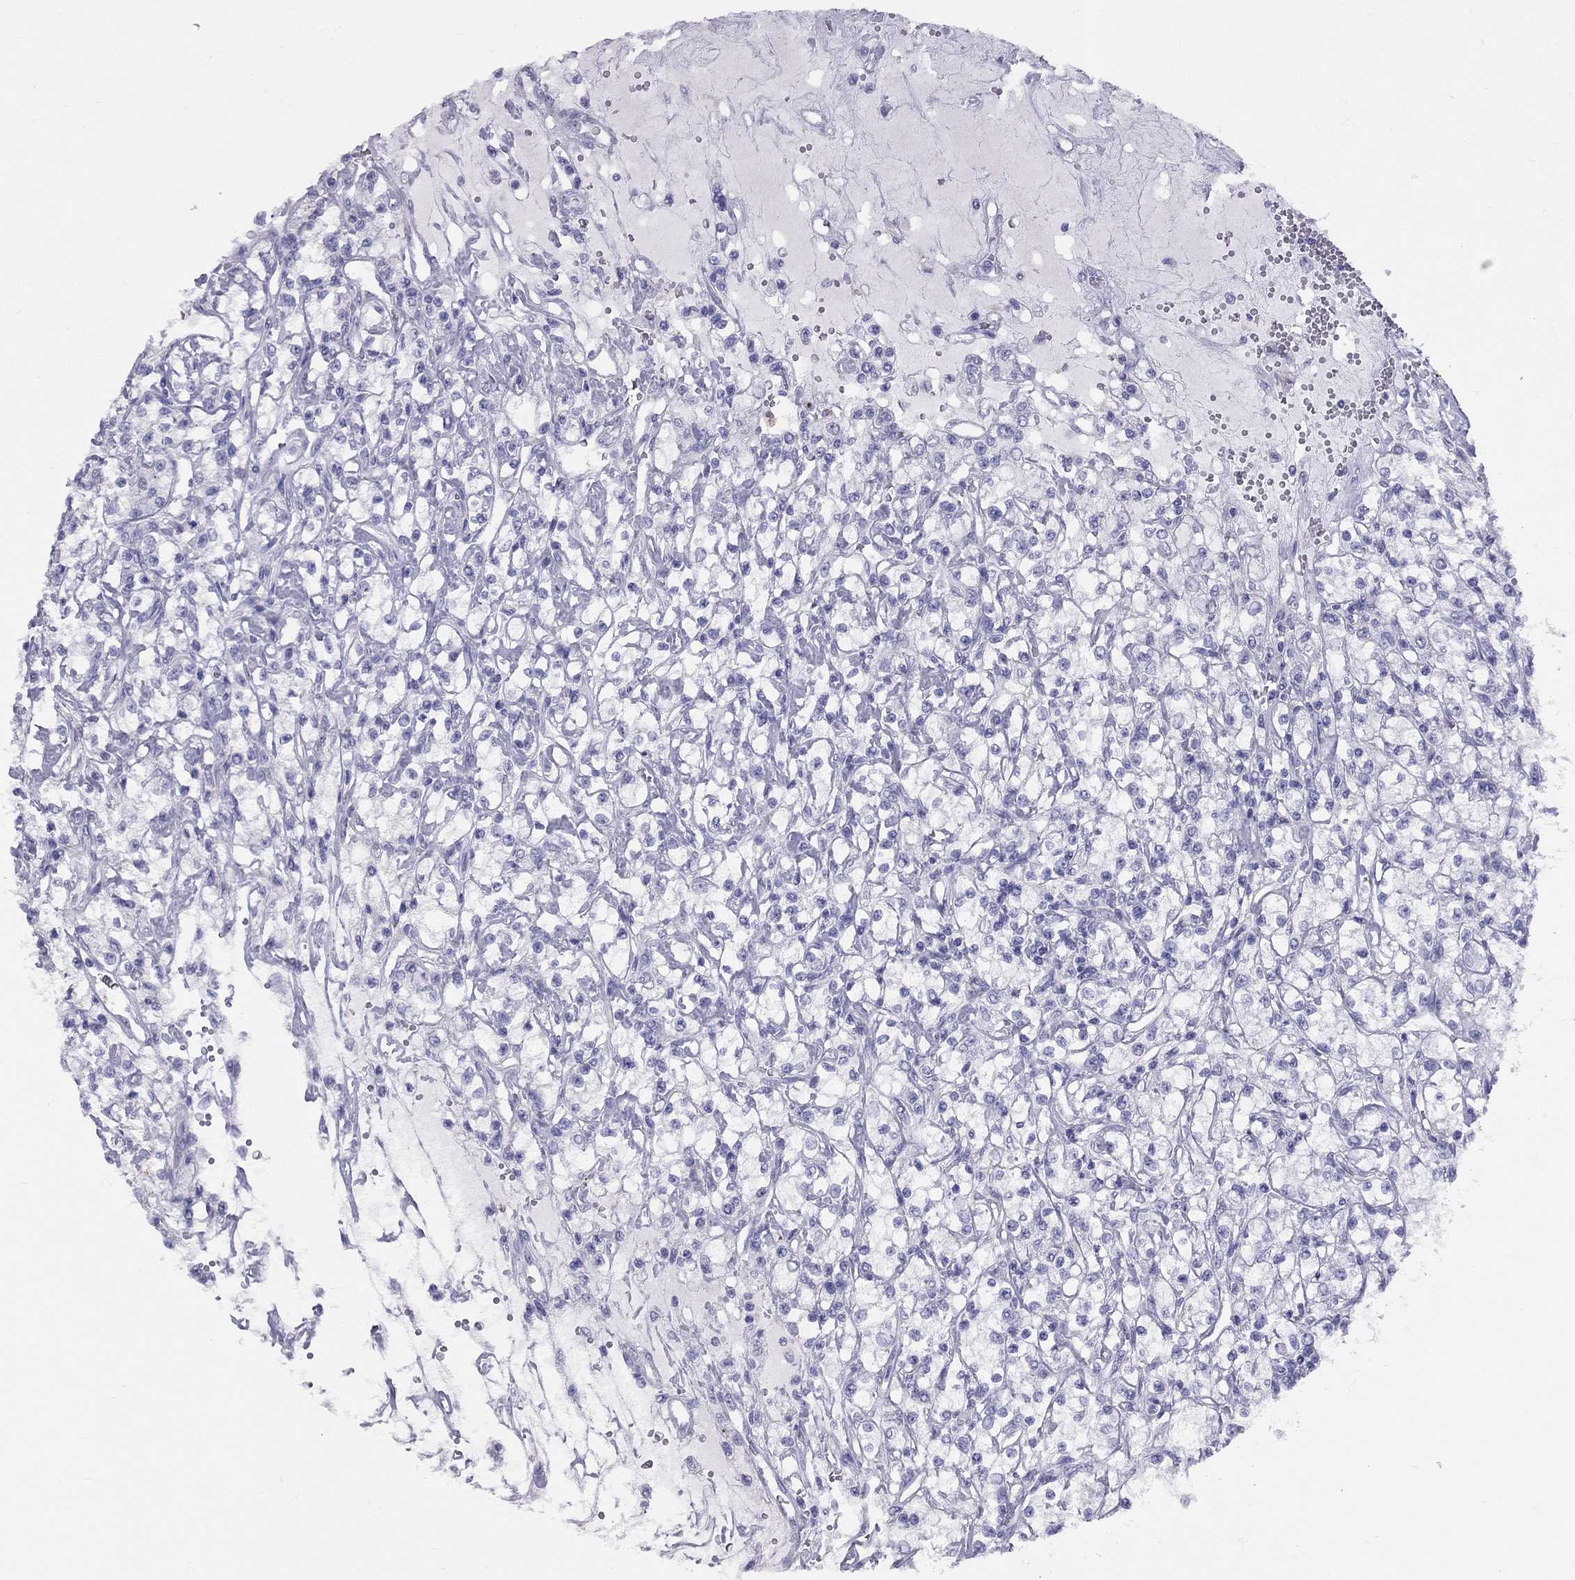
{"staining": {"intensity": "negative", "quantity": "none", "location": "none"}, "tissue": "renal cancer", "cell_type": "Tumor cells", "image_type": "cancer", "snomed": [{"axis": "morphology", "description": "Adenocarcinoma, NOS"}, {"axis": "topography", "description": "Kidney"}], "caption": "This is an IHC image of renal adenocarcinoma. There is no staining in tumor cells.", "gene": "FSCN3", "patient": {"sex": "female", "age": 59}}